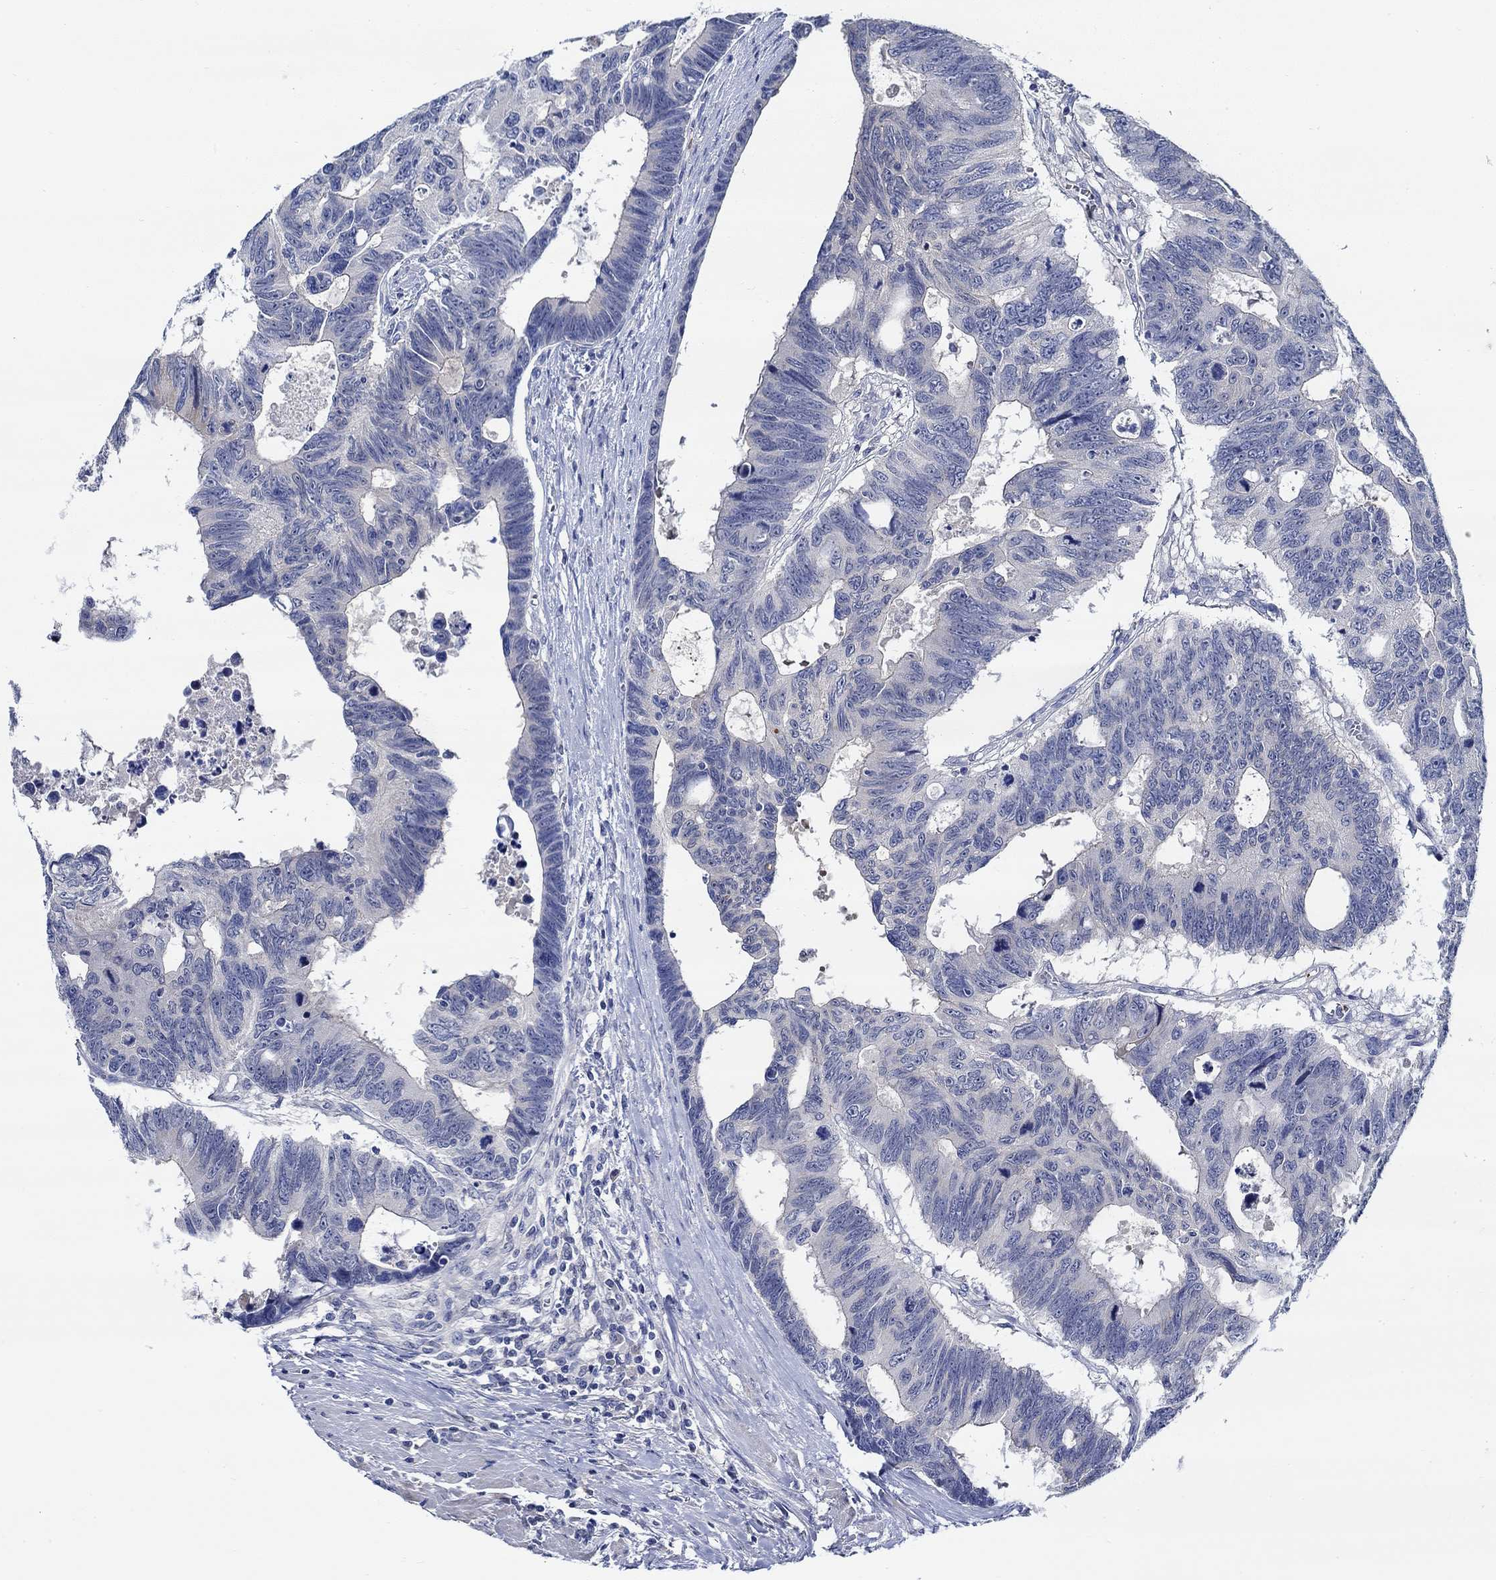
{"staining": {"intensity": "negative", "quantity": "none", "location": "none"}, "tissue": "colorectal cancer", "cell_type": "Tumor cells", "image_type": "cancer", "snomed": [{"axis": "morphology", "description": "Adenocarcinoma, NOS"}, {"axis": "topography", "description": "Colon"}], "caption": "DAB (3,3'-diaminobenzidine) immunohistochemical staining of colorectal adenocarcinoma exhibits no significant positivity in tumor cells.", "gene": "ALOX12", "patient": {"sex": "female", "age": 77}}